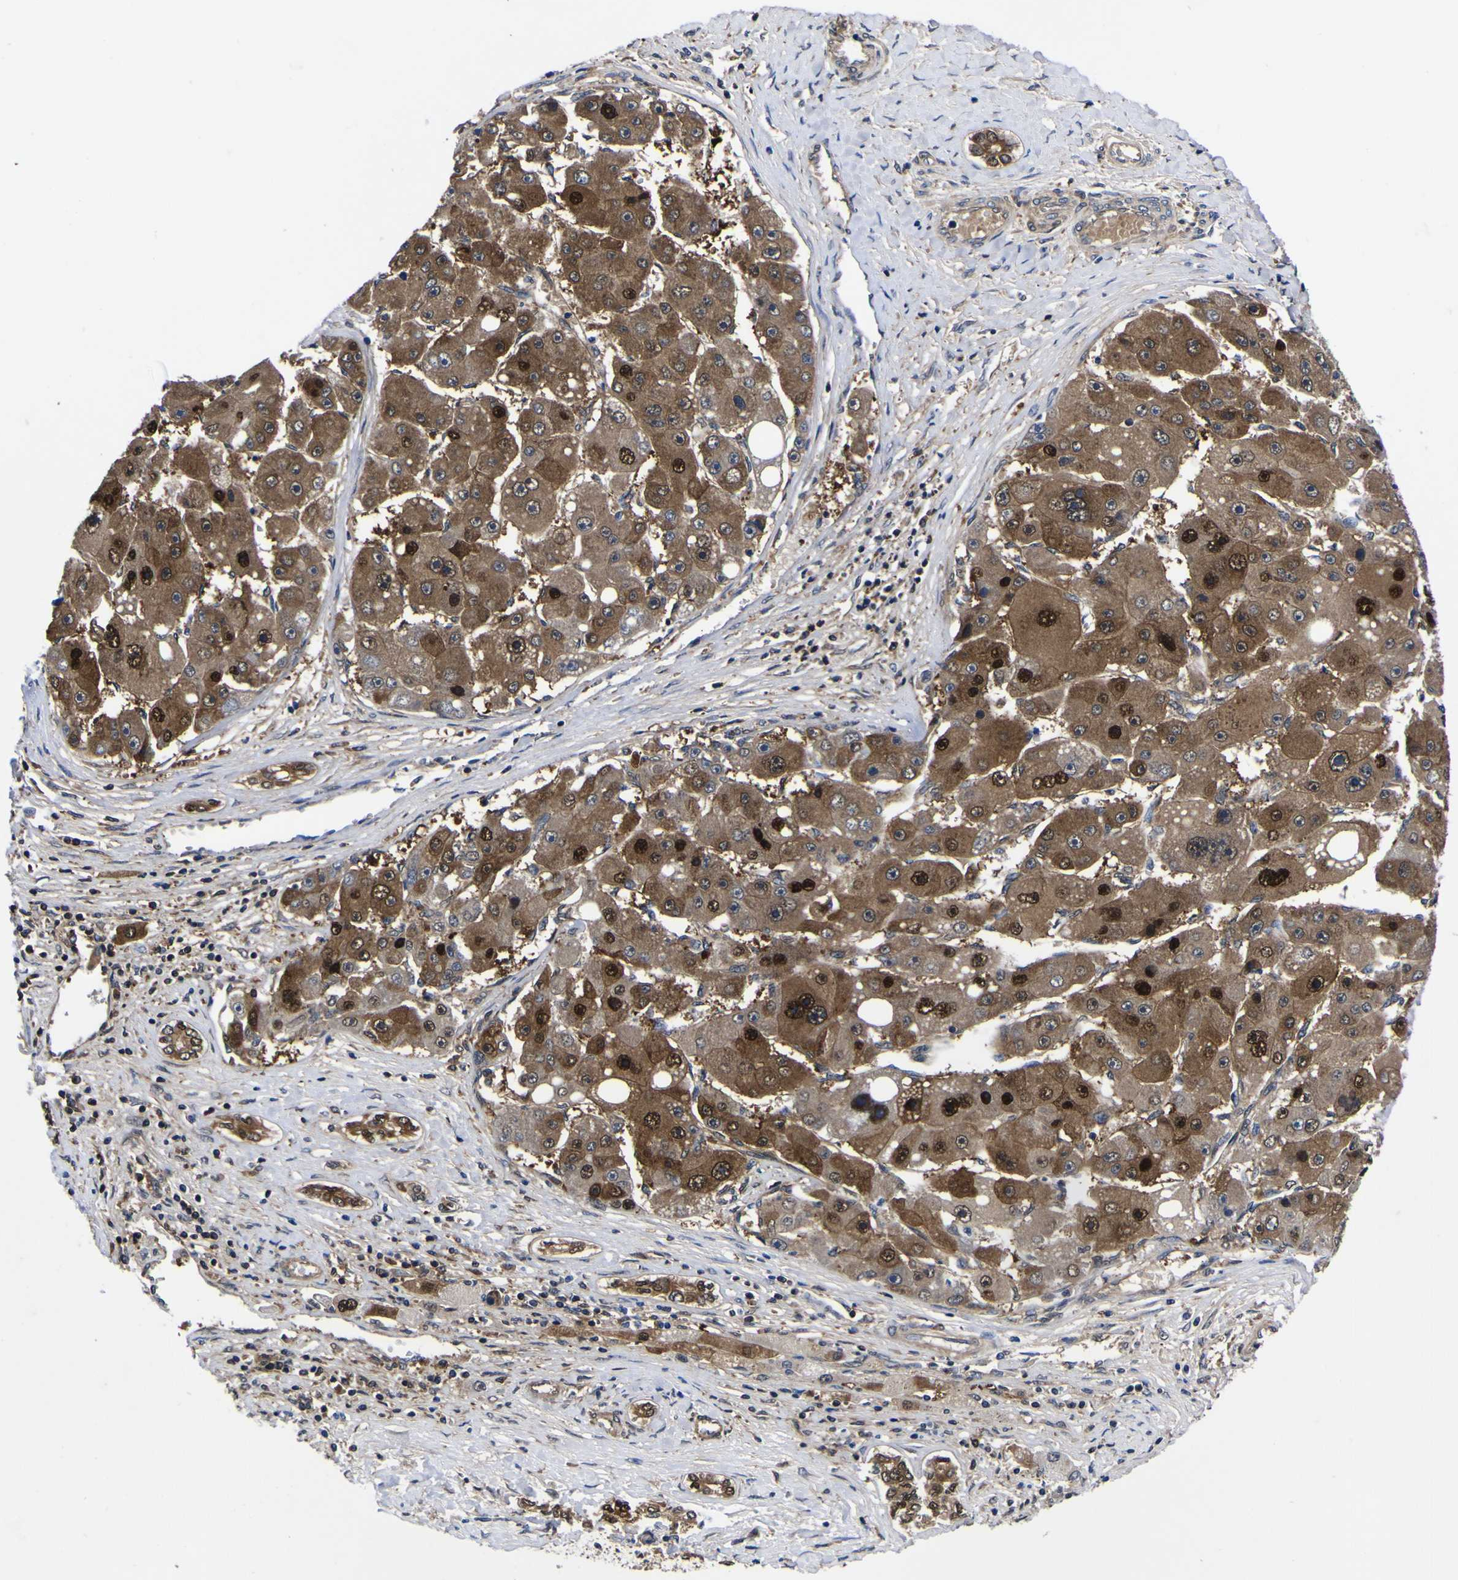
{"staining": {"intensity": "strong", "quantity": "25%-75%", "location": "cytoplasmic/membranous,nuclear"}, "tissue": "liver cancer", "cell_type": "Tumor cells", "image_type": "cancer", "snomed": [{"axis": "morphology", "description": "Carcinoma, Hepatocellular, NOS"}, {"axis": "topography", "description": "Liver"}], "caption": "Hepatocellular carcinoma (liver) was stained to show a protein in brown. There is high levels of strong cytoplasmic/membranous and nuclear positivity in approximately 25%-75% of tumor cells.", "gene": "FAM110B", "patient": {"sex": "female", "age": 61}}